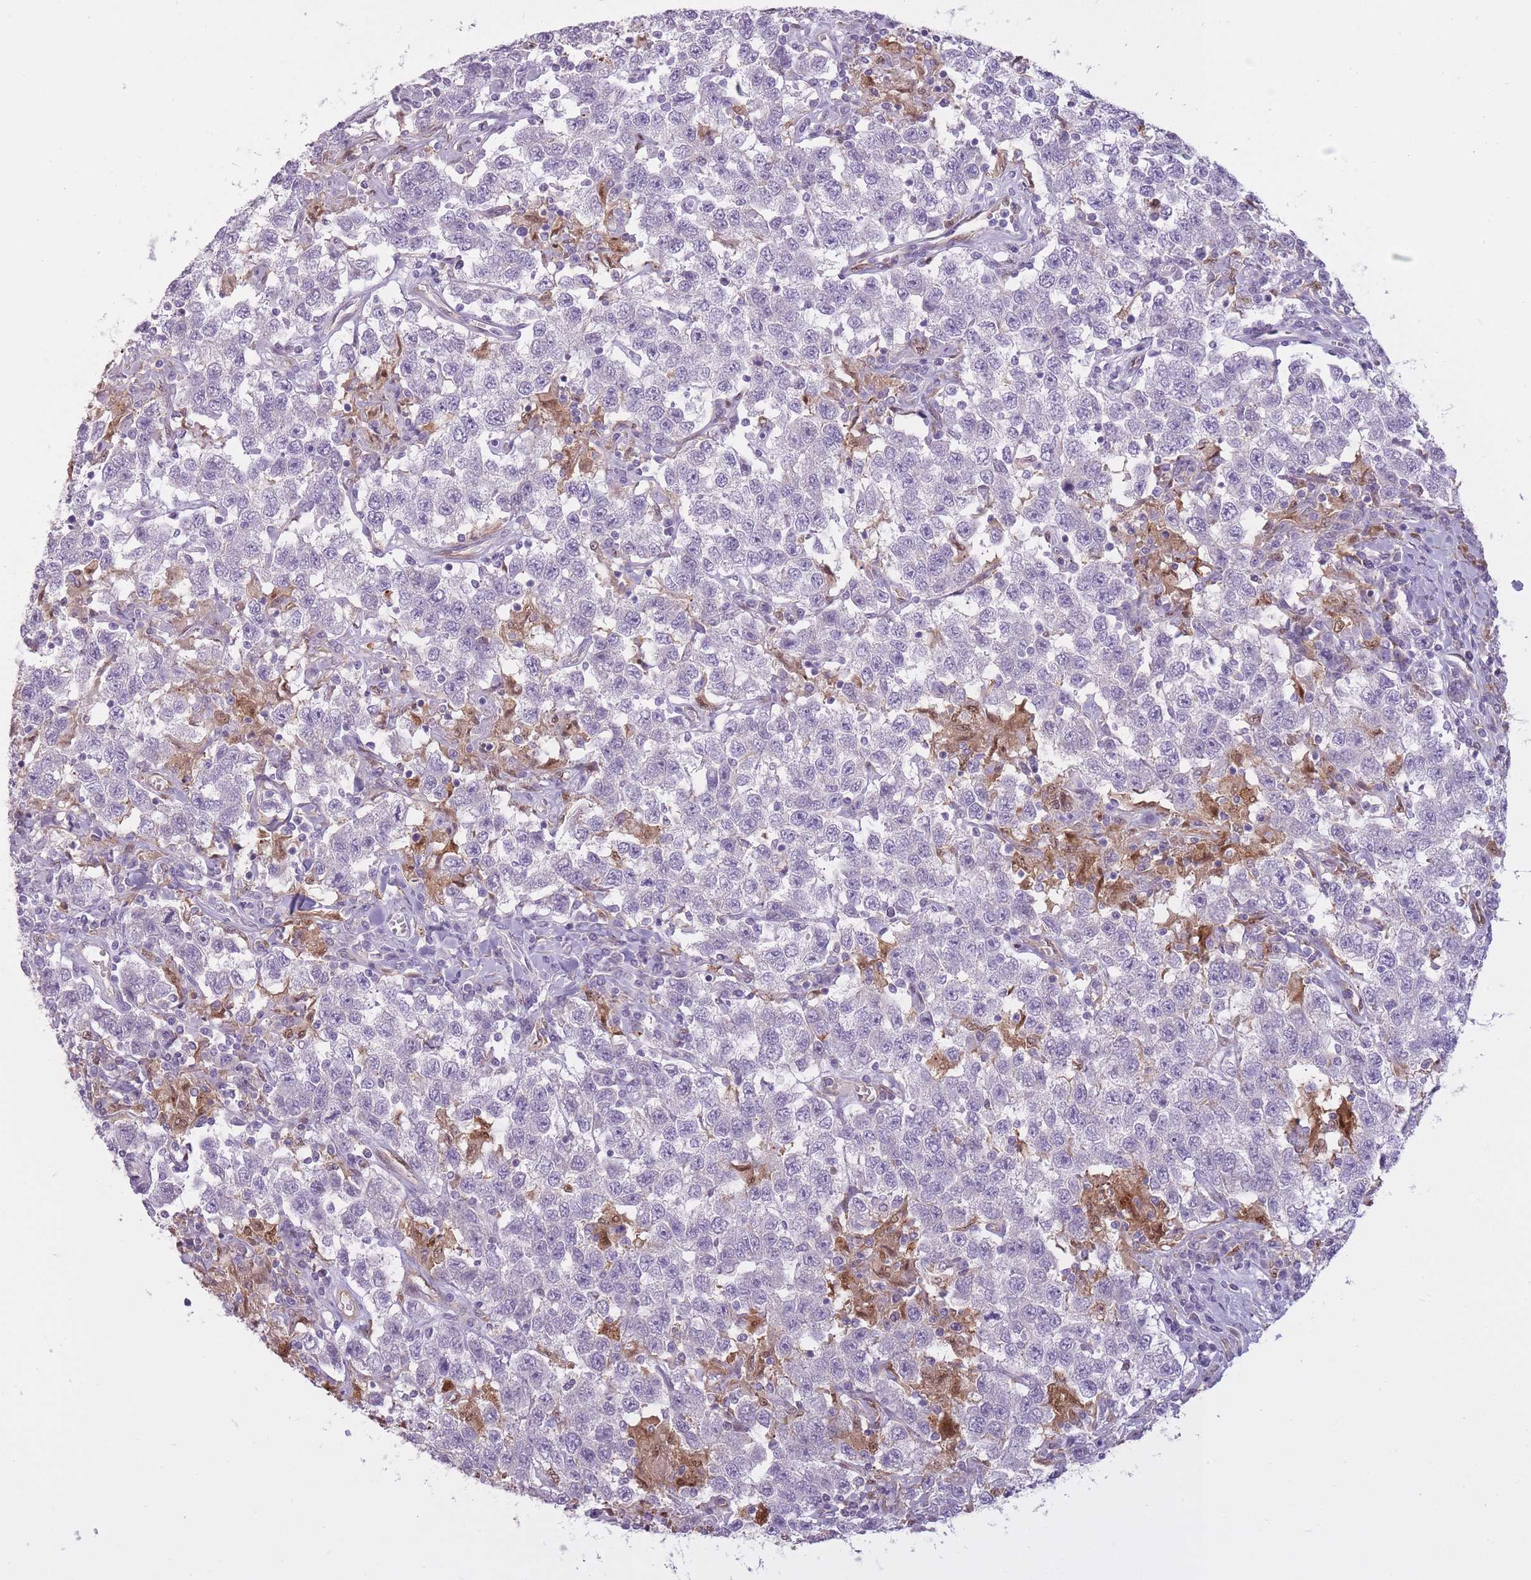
{"staining": {"intensity": "negative", "quantity": "none", "location": "none"}, "tissue": "testis cancer", "cell_type": "Tumor cells", "image_type": "cancer", "snomed": [{"axis": "morphology", "description": "Seminoma, NOS"}, {"axis": "topography", "description": "Testis"}], "caption": "IHC of seminoma (testis) demonstrates no positivity in tumor cells. (DAB (3,3'-diaminobenzidine) immunohistochemistry (IHC), high magnification).", "gene": "LGALS9", "patient": {"sex": "male", "age": 41}}